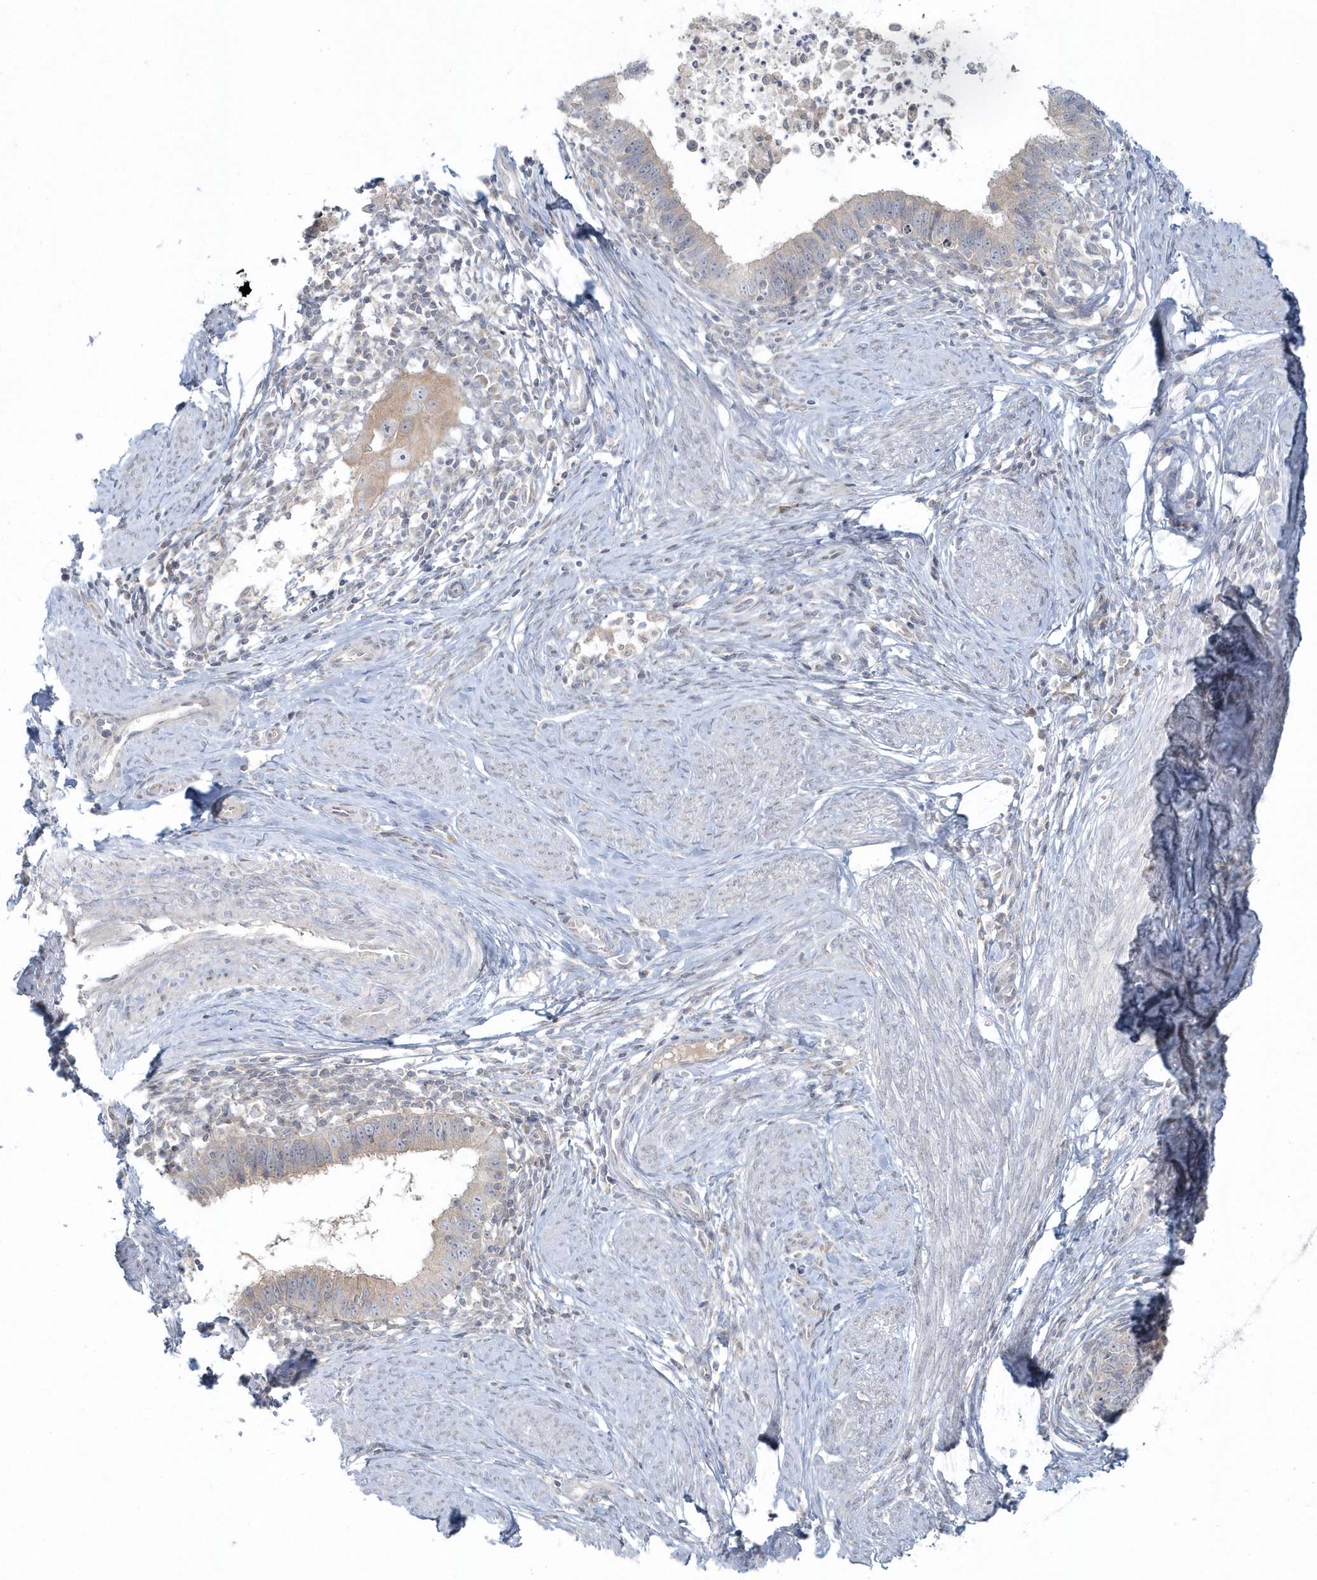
{"staining": {"intensity": "weak", "quantity": "25%-75%", "location": "cytoplasmic/membranous"}, "tissue": "cervical cancer", "cell_type": "Tumor cells", "image_type": "cancer", "snomed": [{"axis": "morphology", "description": "Adenocarcinoma, NOS"}, {"axis": "topography", "description": "Cervix"}], "caption": "DAB immunohistochemical staining of human cervical cancer (adenocarcinoma) displays weak cytoplasmic/membranous protein positivity in approximately 25%-75% of tumor cells. Using DAB (brown) and hematoxylin (blue) stains, captured at high magnification using brightfield microscopy.", "gene": "BLTP3A", "patient": {"sex": "female", "age": 36}}